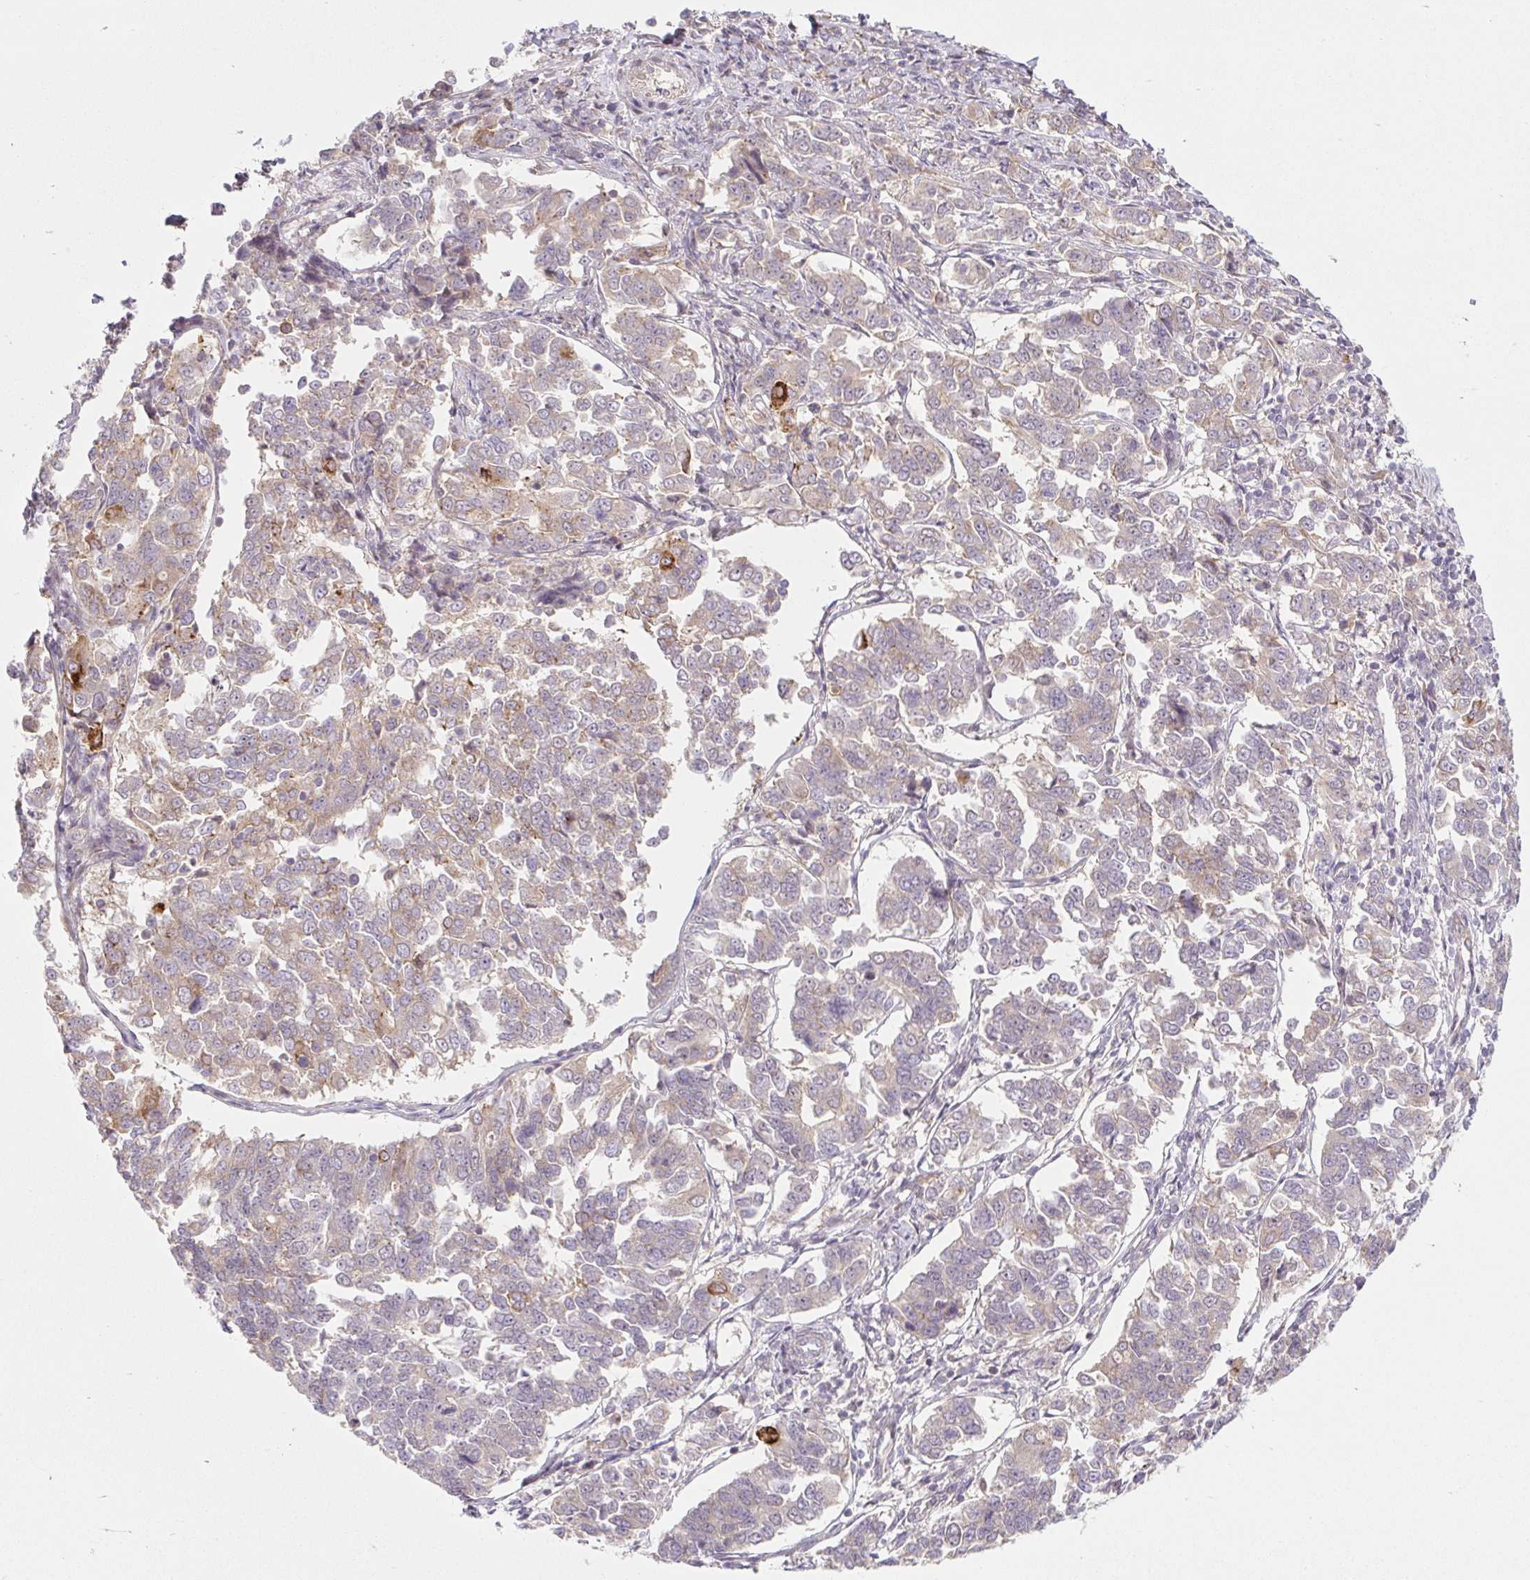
{"staining": {"intensity": "negative", "quantity": "none", "location": "none"}, "tissue": "endometrial cancer", "cell_type": "Tumor cells", "image_type": "cancer", "snomed": [{"axis": "morphology", "description": "Adenocarcinoma, NOS"}, {"axis": "topography", "description": "Endometrium"}], "caption": "There is no significant staining in tumor cells of endometrial cancer.", "gene": "LYPD5", "patient": {"sex": "female", "age": 43}}